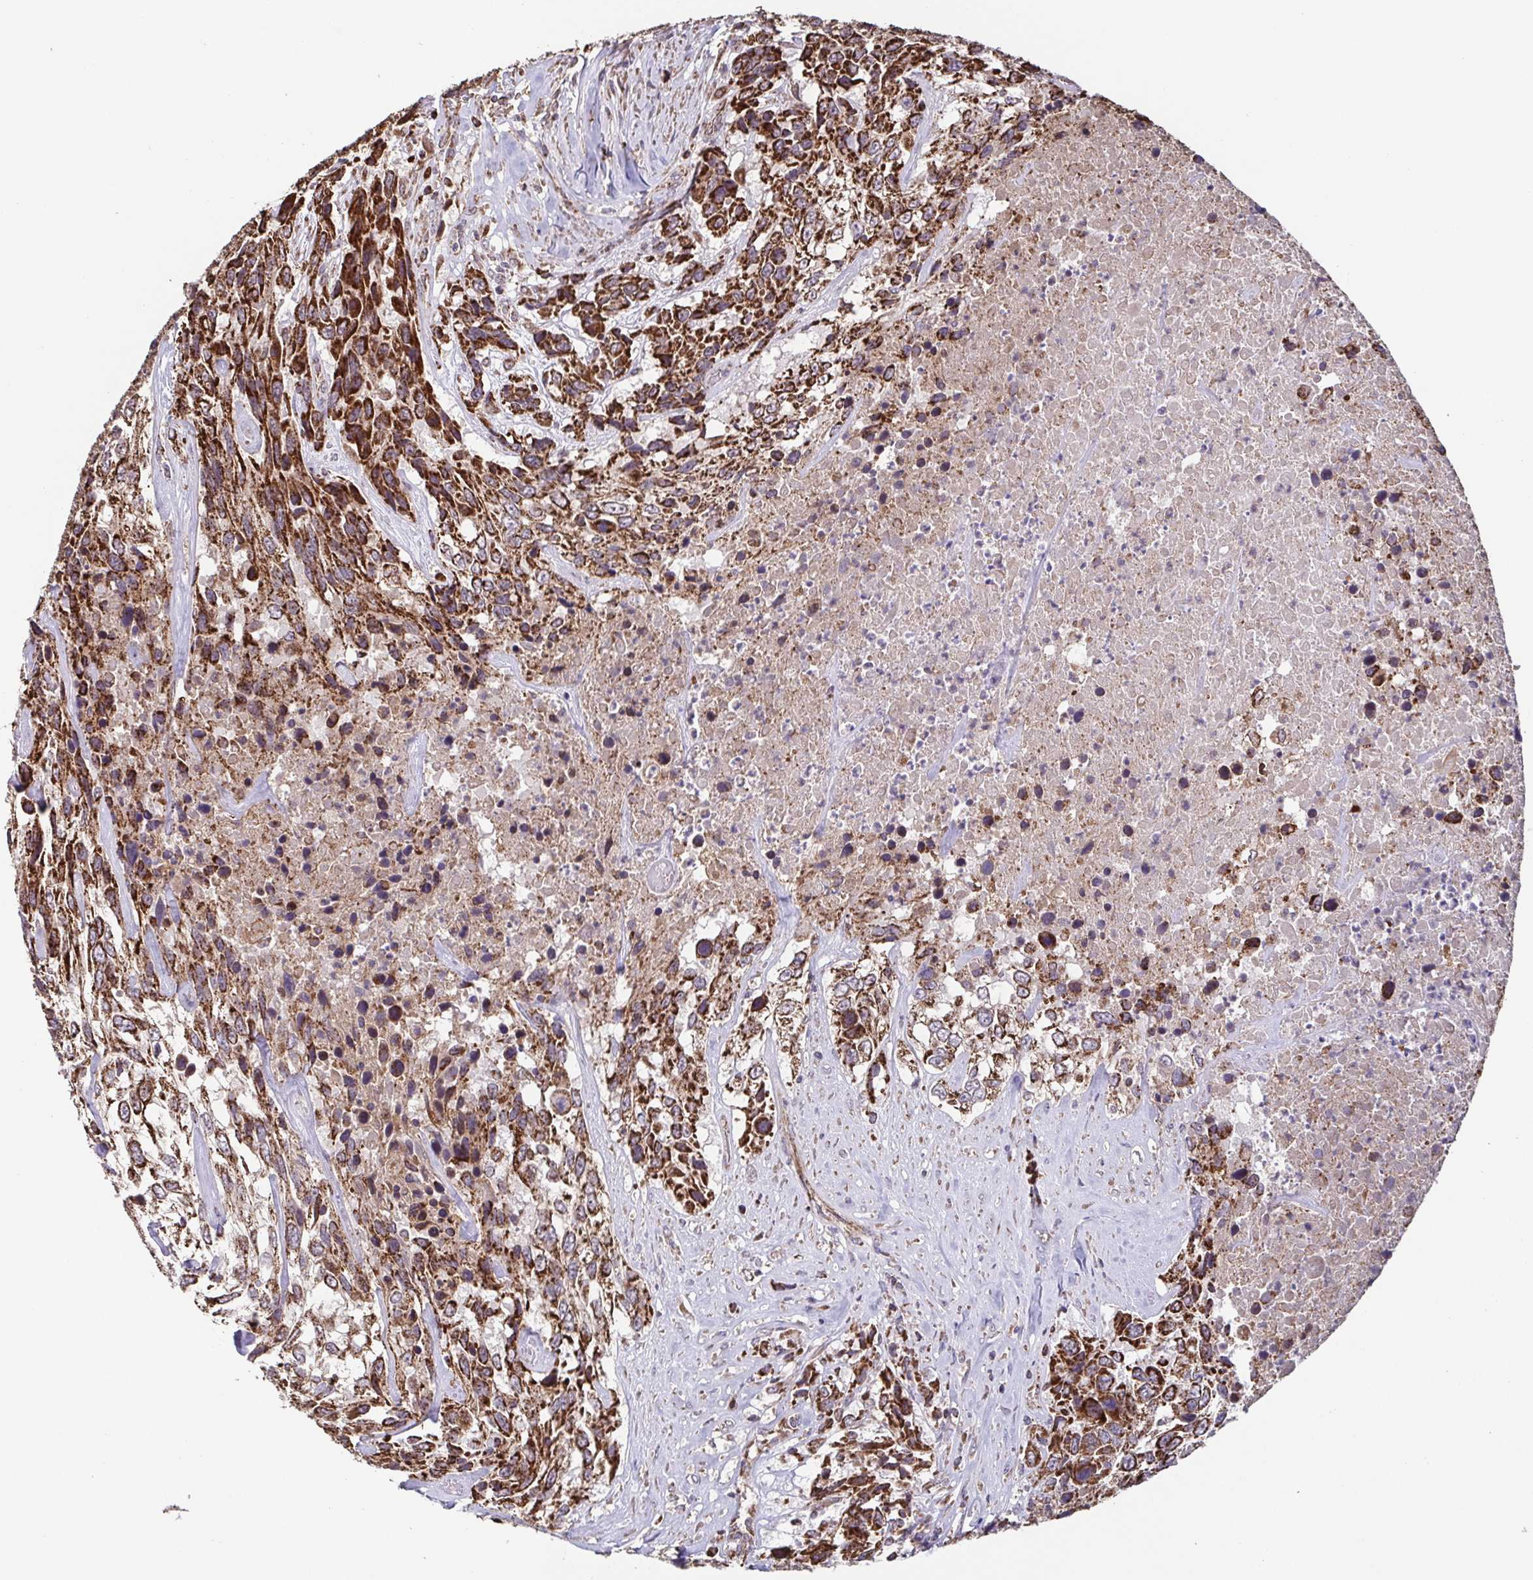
{"staining": {"intensity": "strong", "quantity": ">75%", "location": "cytoplasmic/membranous"}, "tissue": "urothelial cancer", "cell_type": "Tumor cells", "image_type": "cancer", "snomed": [{"axis": "morphology", "description": "Urothelial carcinoma, High grade"}, {"axis": "topography", "description": "Urinary bladder"}], "caption": "A high-resolution histopathology image shows immunohistochemistry (IHC) staining of high-grade urothelial carcinoma, which demonstrates strong cytoplasmic/membranous positivity in approximately >75% of tumor cells.", "gene": "DIP2B", "patient": {"sex": "female", "age": 70}}